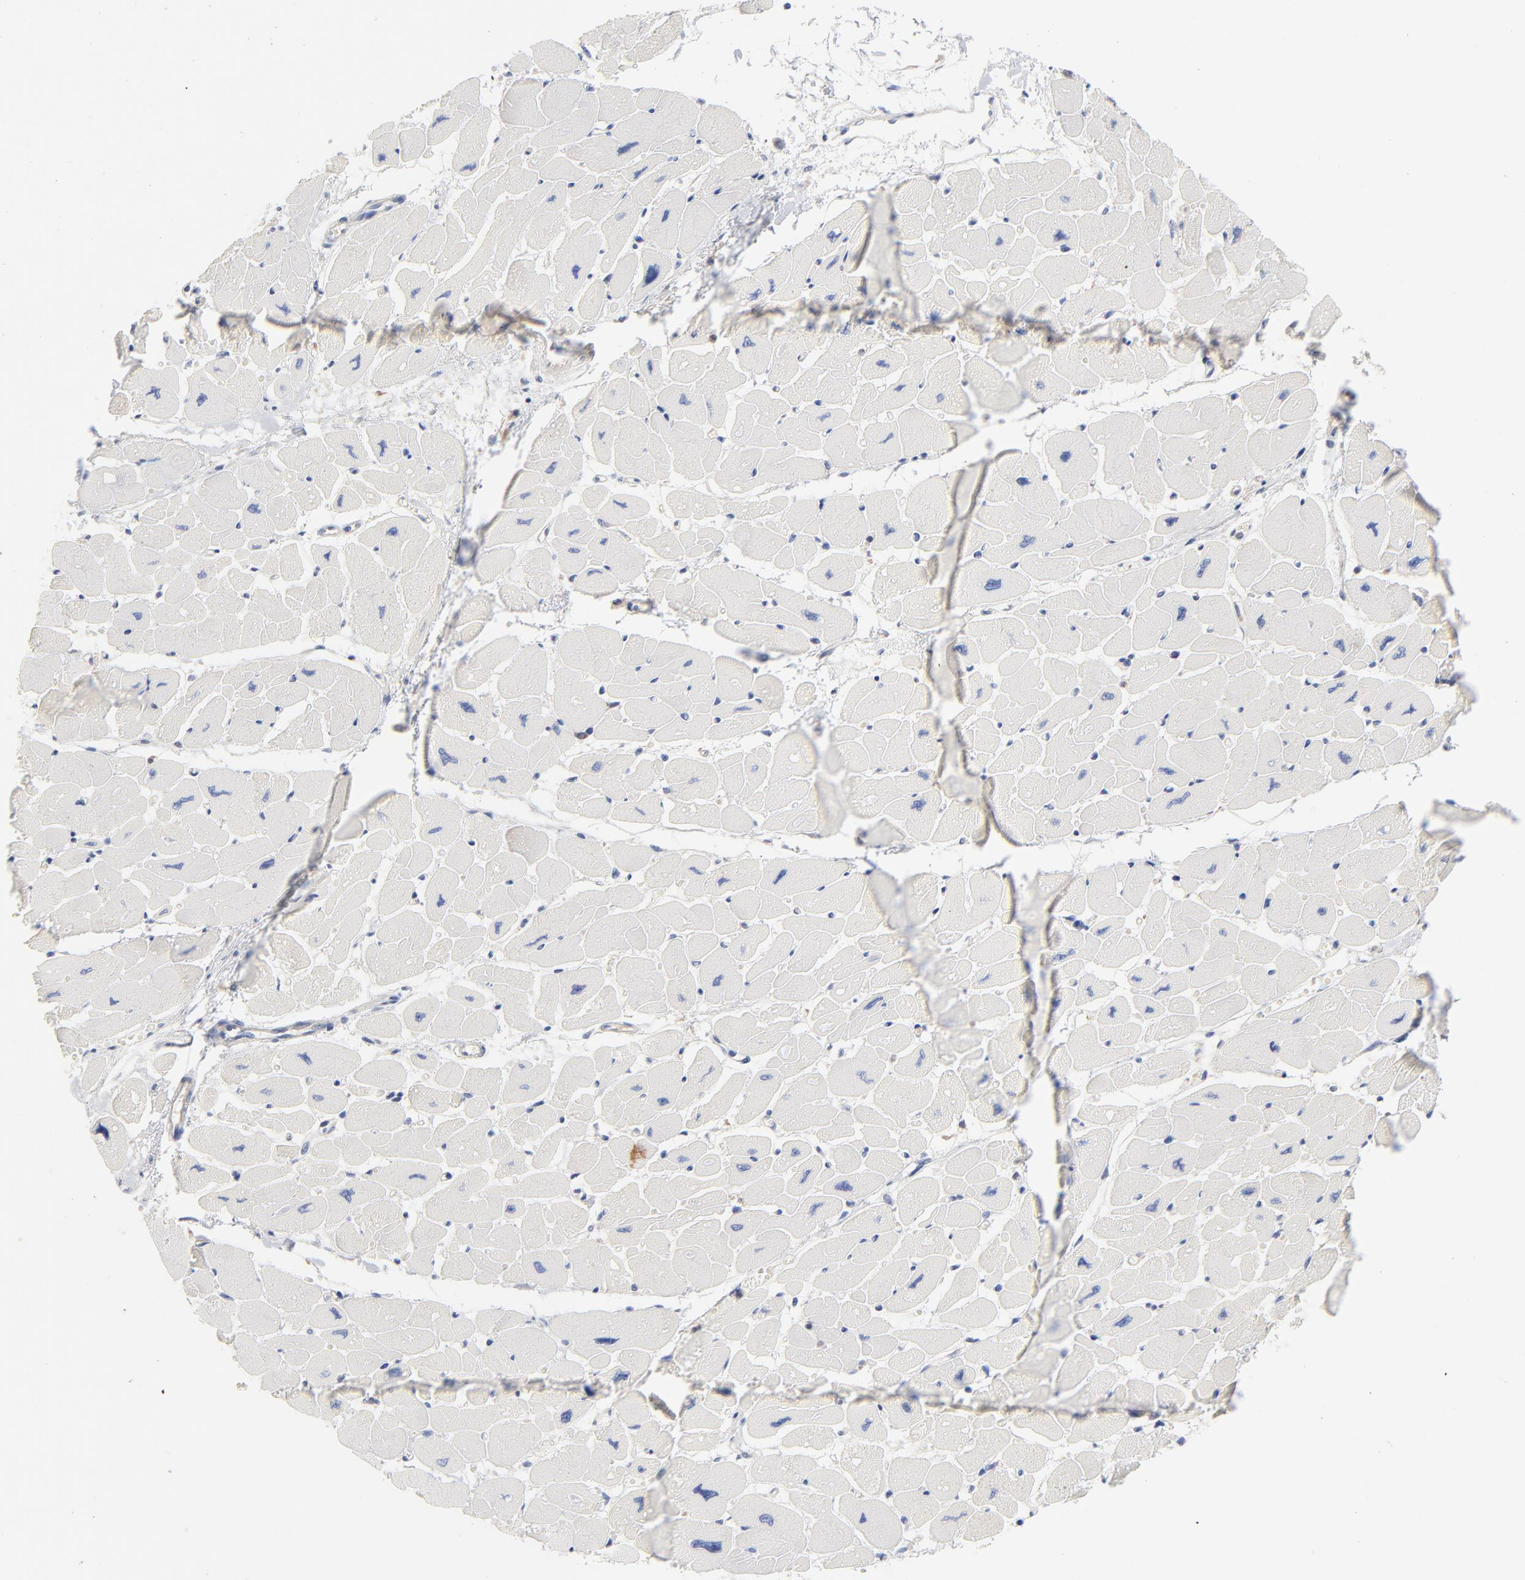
{"staining": {"intensity": "negative", "quantity": "none", "location": "none"}, "tissue": "heart muscle", "cell_type": "Cardiomyocytes", "image_type": "normal", "snomed": [{"axis": "morphology", "description": "Normal tissue, NOS"}, {"axis": "topography", "description": "Heart"}], "caption": "IHC histopathology image of unremarkable heart muscle: heart muscle stained with DAB (3,3'-diaminobenzidine) exhibits no significant protein positivity in cardiomyocytes.", "gene": "CAB39L", "patient": {"sex": "female", "age": 54}}